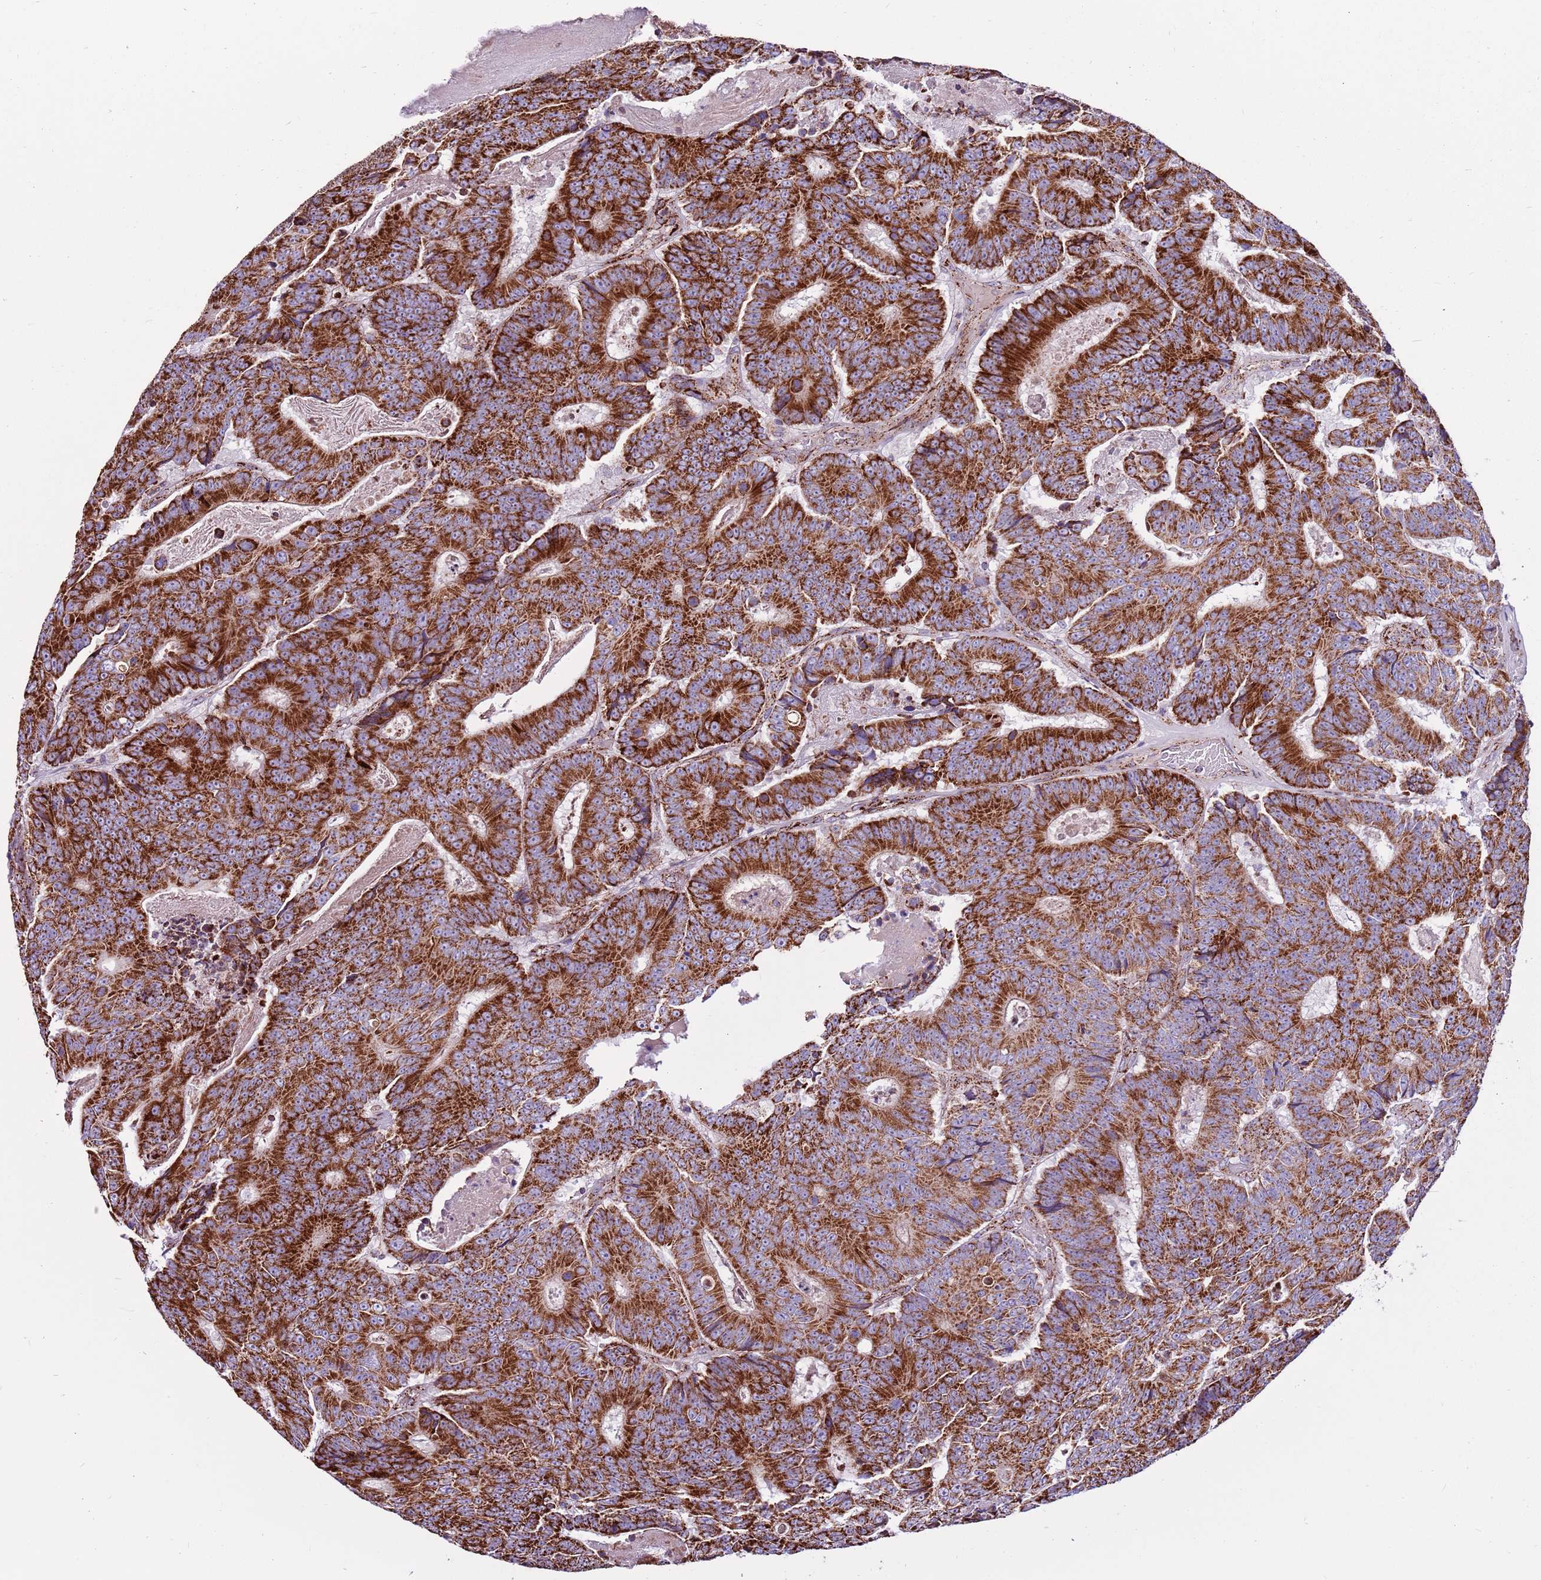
{"staining": {"intensity": "strong", "quantity": ">75%", "location": "cytoplasmic/membranous"}, "tissue": "colorectal cancer", "cell_type": "Tumor cells", "image_type": "cancer", "snomed": [{"axis": "morphology", "description": "Adenocarcinoma, NOS"}, {"axis": "topography", "description": "Colon"}], "caption": "Immunohistochemistry (IHC) image of neoplastic tissue: colorectal cancer stained using IHC shows high levels of strong protein expression localized specifically in the cytoplasmic/membranous of tumor cells, appearing as a cytoplasmic/membranous brown color.", "gene": "HECTD4", "patient": {"sex": "male", "age": 83}}